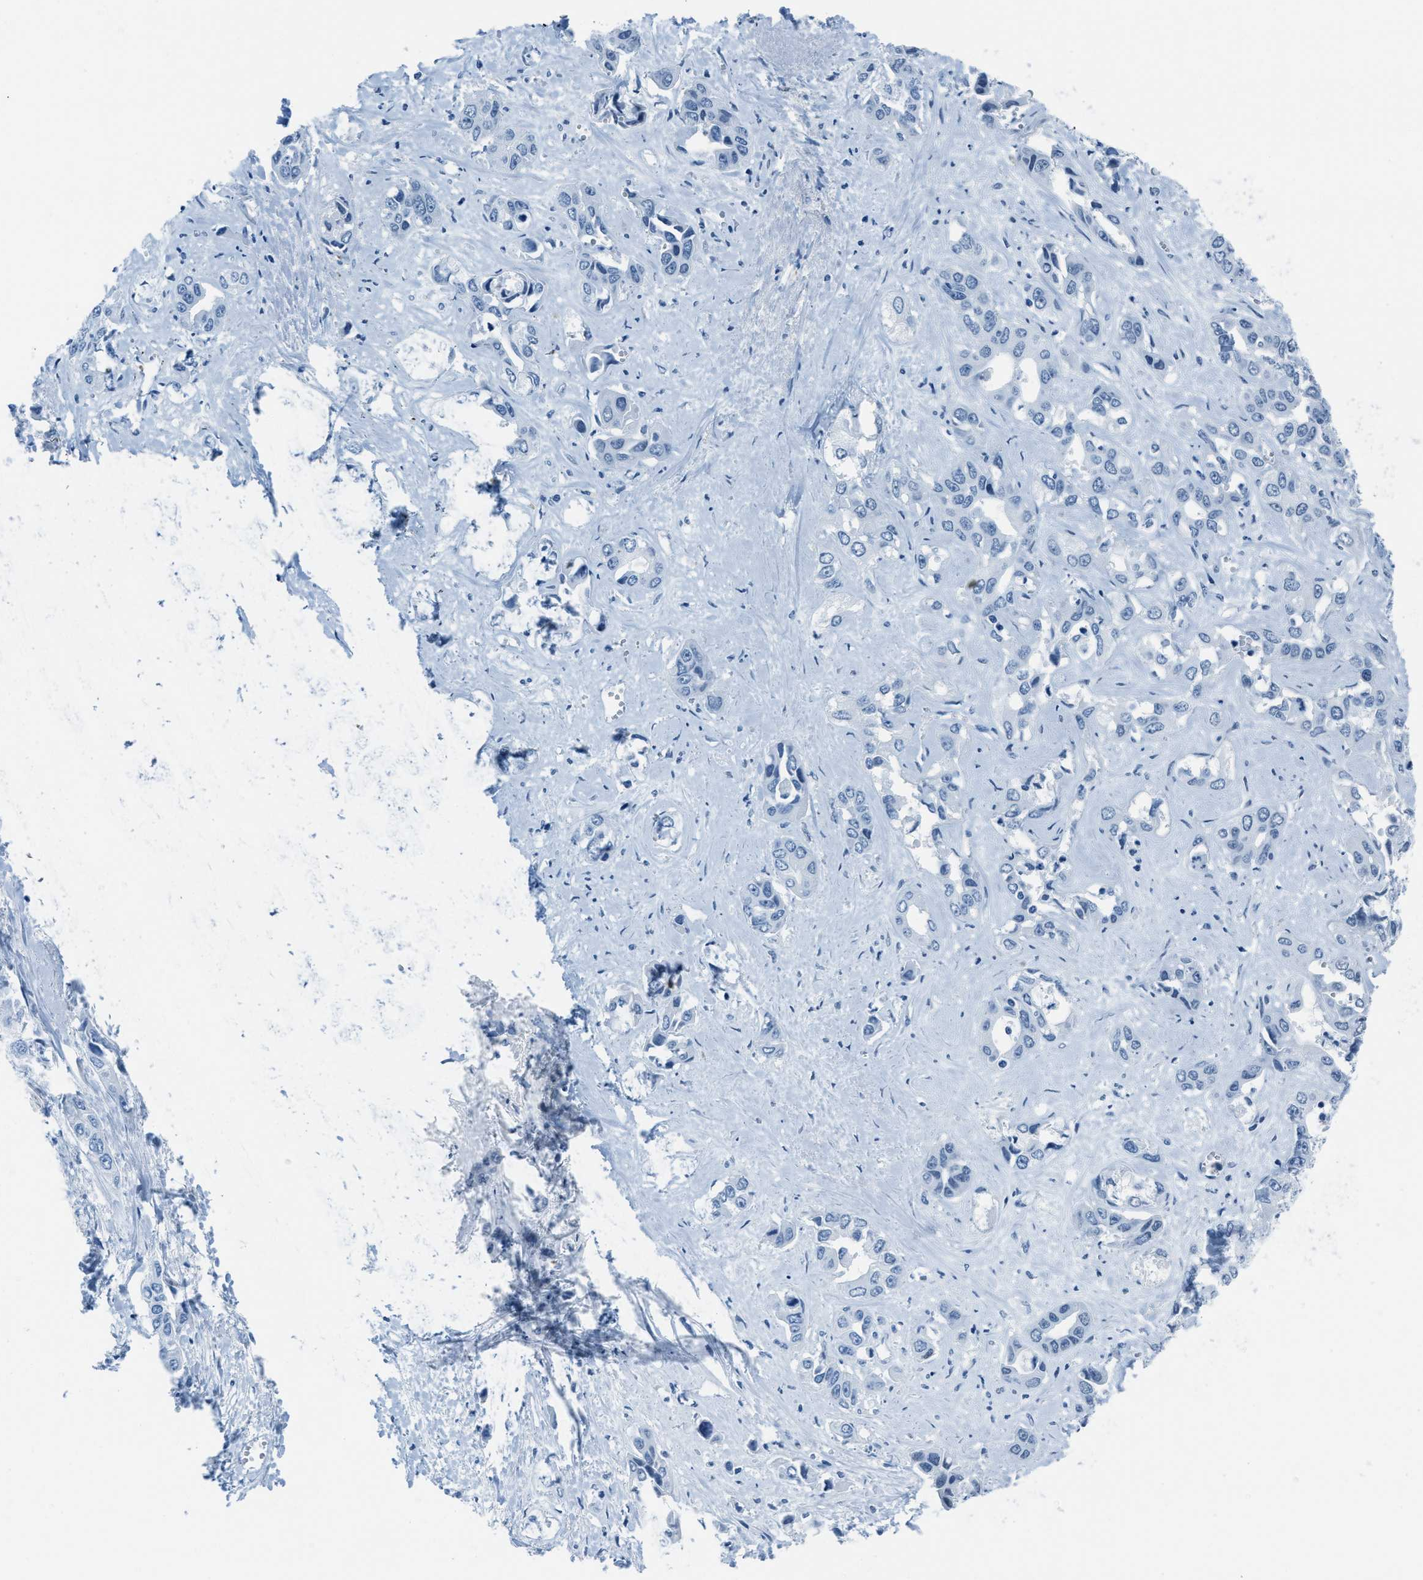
{"staining": {"intensity": "weak", "quantity": "<25%", "location": "nuclear"}, "tissue": "liver cancer", "cell_type": "Tumor cells", "image_type": "cancer", "snomed": [{"axis": "morphology", "description": "Cholangiocarcinoma"}, {"axis": "topography", "description": "Liver"}], "caption": "A high-resolution photomicrograph shows immunohistochemistry (IHC) staining of liver cholangiocarcinoma, which displays no significant staining in tumor cells. (Stains: DAB IHC with hematoxylin counter stain, Microscopy: brightfield microscopy at high magnification).", "gene": "PLA2G2A", "patient": {"sex": "female", "age": 52}}